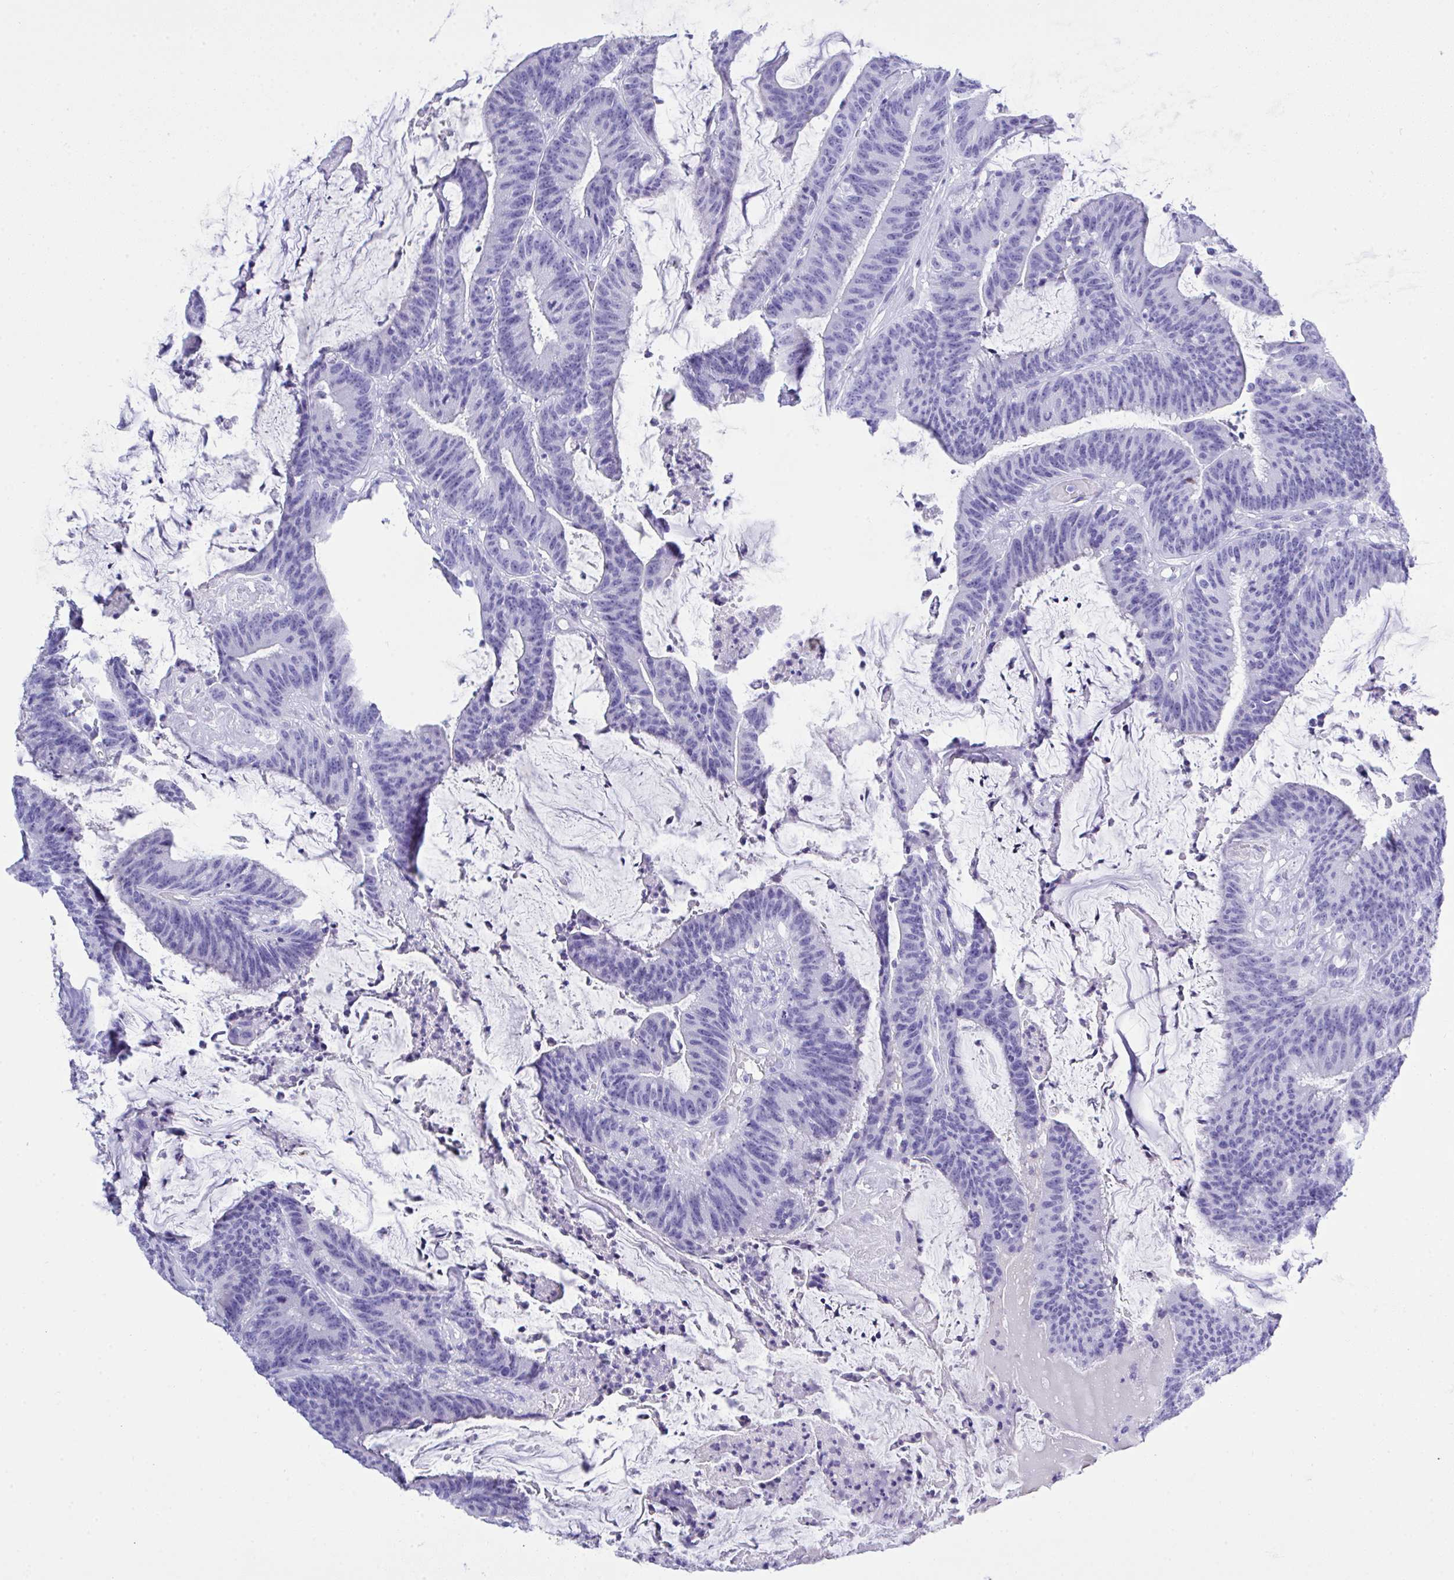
{"staining": {"intensity": "negative", "quantity": "none", "location": "none"}, "tissue": "colorectal cancer", "cell_type": "Tumor cells", "image_type": "cancer", "snomed": [{"axis": "morphology", "description": "Adenocarcinoma, NOS"}, {"axis": "topography", "description": "Colon"}], "caption": "Immunohistochemistry (IHC) photomicrograph of neoplastic tissue: colorectal adenocarcinoma stained with DAB (3,3'-diaminobenzidine) reveals no significant protein staining in tumor cells.", "gene": "AKR1D1", "patient": {"sex": "female", "age": 78}}